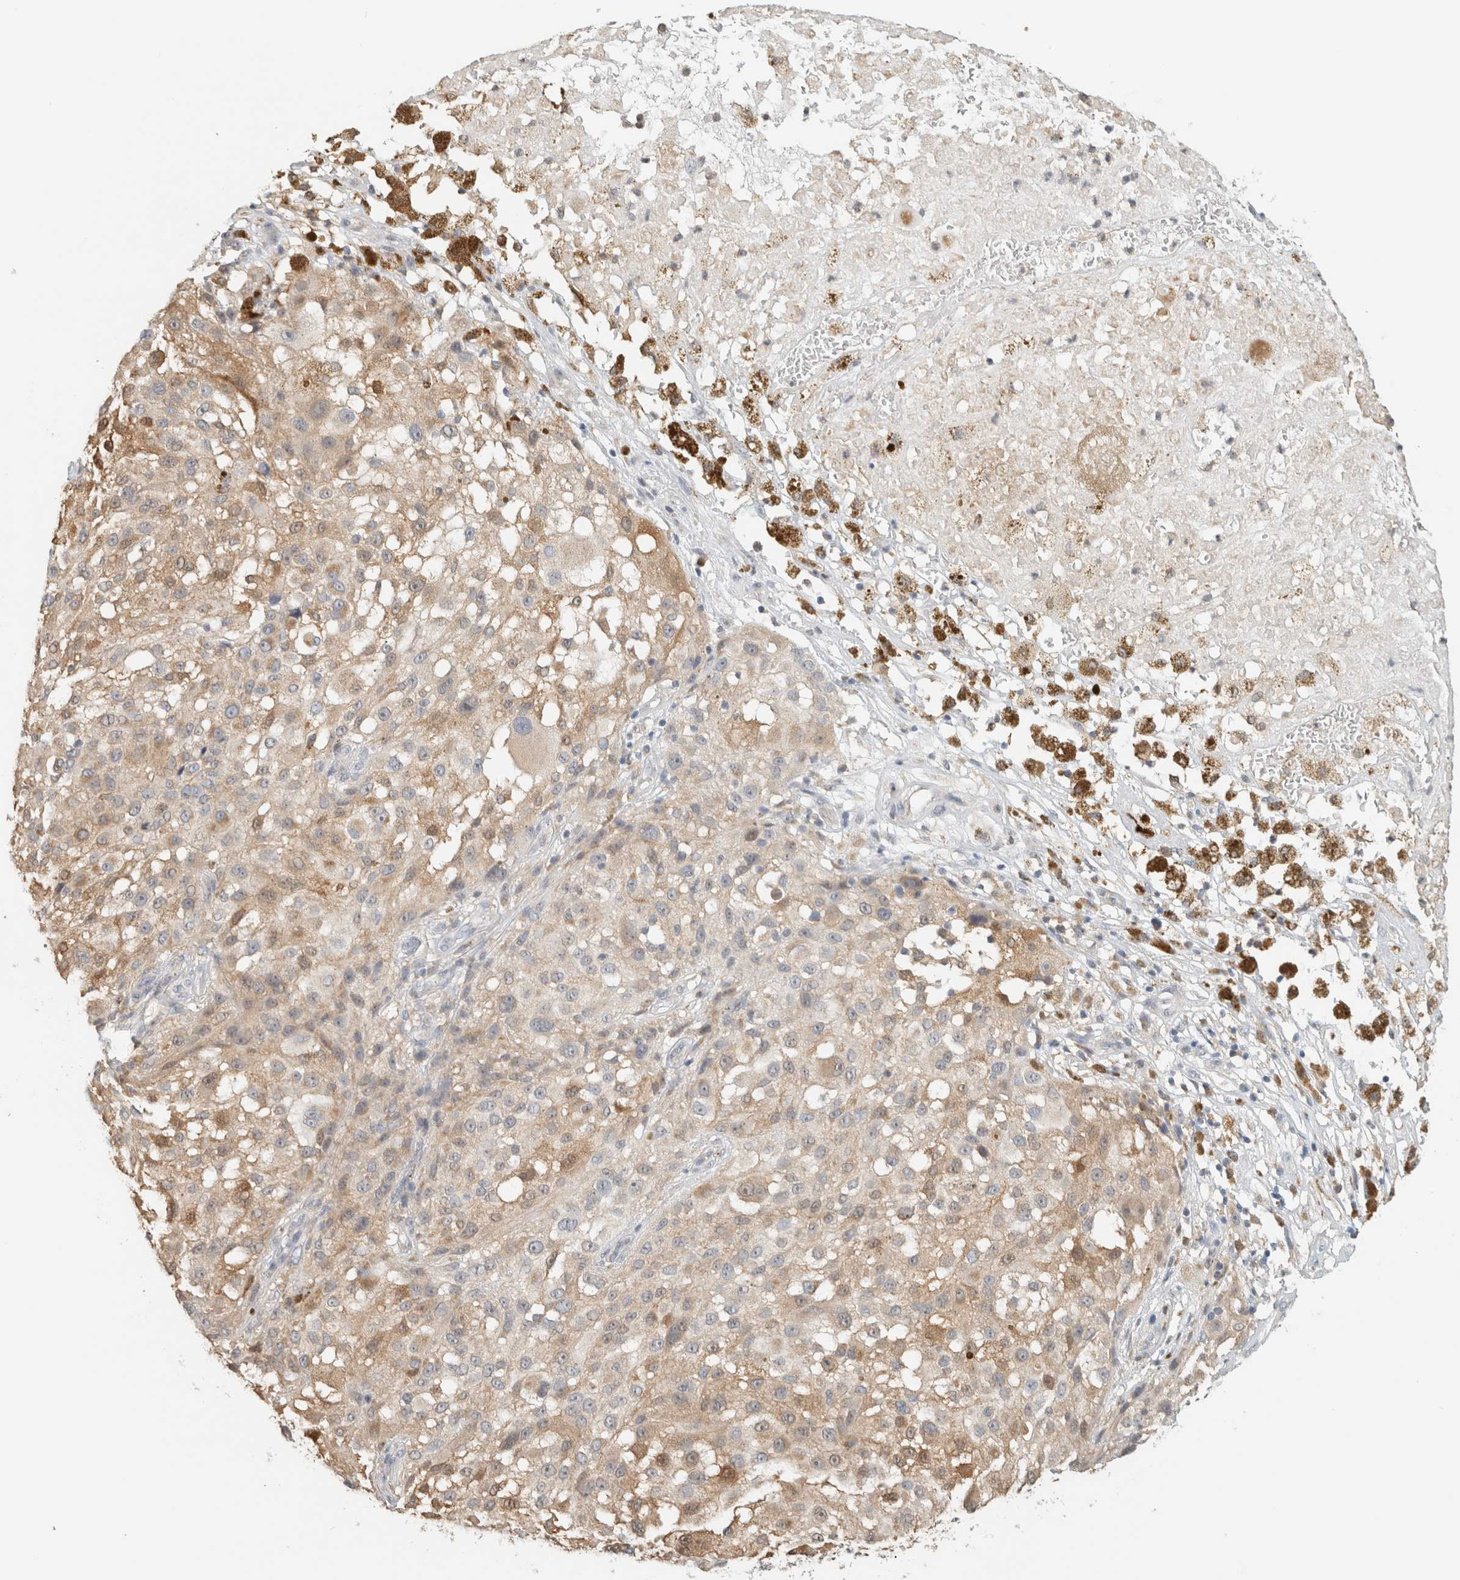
{"staining": {"intensity": "weak", "quantity": ">75%", "location": "cytoplasmic/membranous"}, "tissue": "melanoma", "cell_type": "Tumor cells", "image_type": "cancer", "snomed": [{"axis": "morphology", "description": "Necrosis, NOS"}, {"axis": "morphology", "description": "Malignant melanoma, NOS"}, {"axis": "topography", "description": "Skin"}], "caption": "A brown stain highlights weak cytoplasmic/membranous staining of a protein in human melanoma tumor cells.", "gene": "CAPG", "patient": {"sex": "female", "age": 87}}